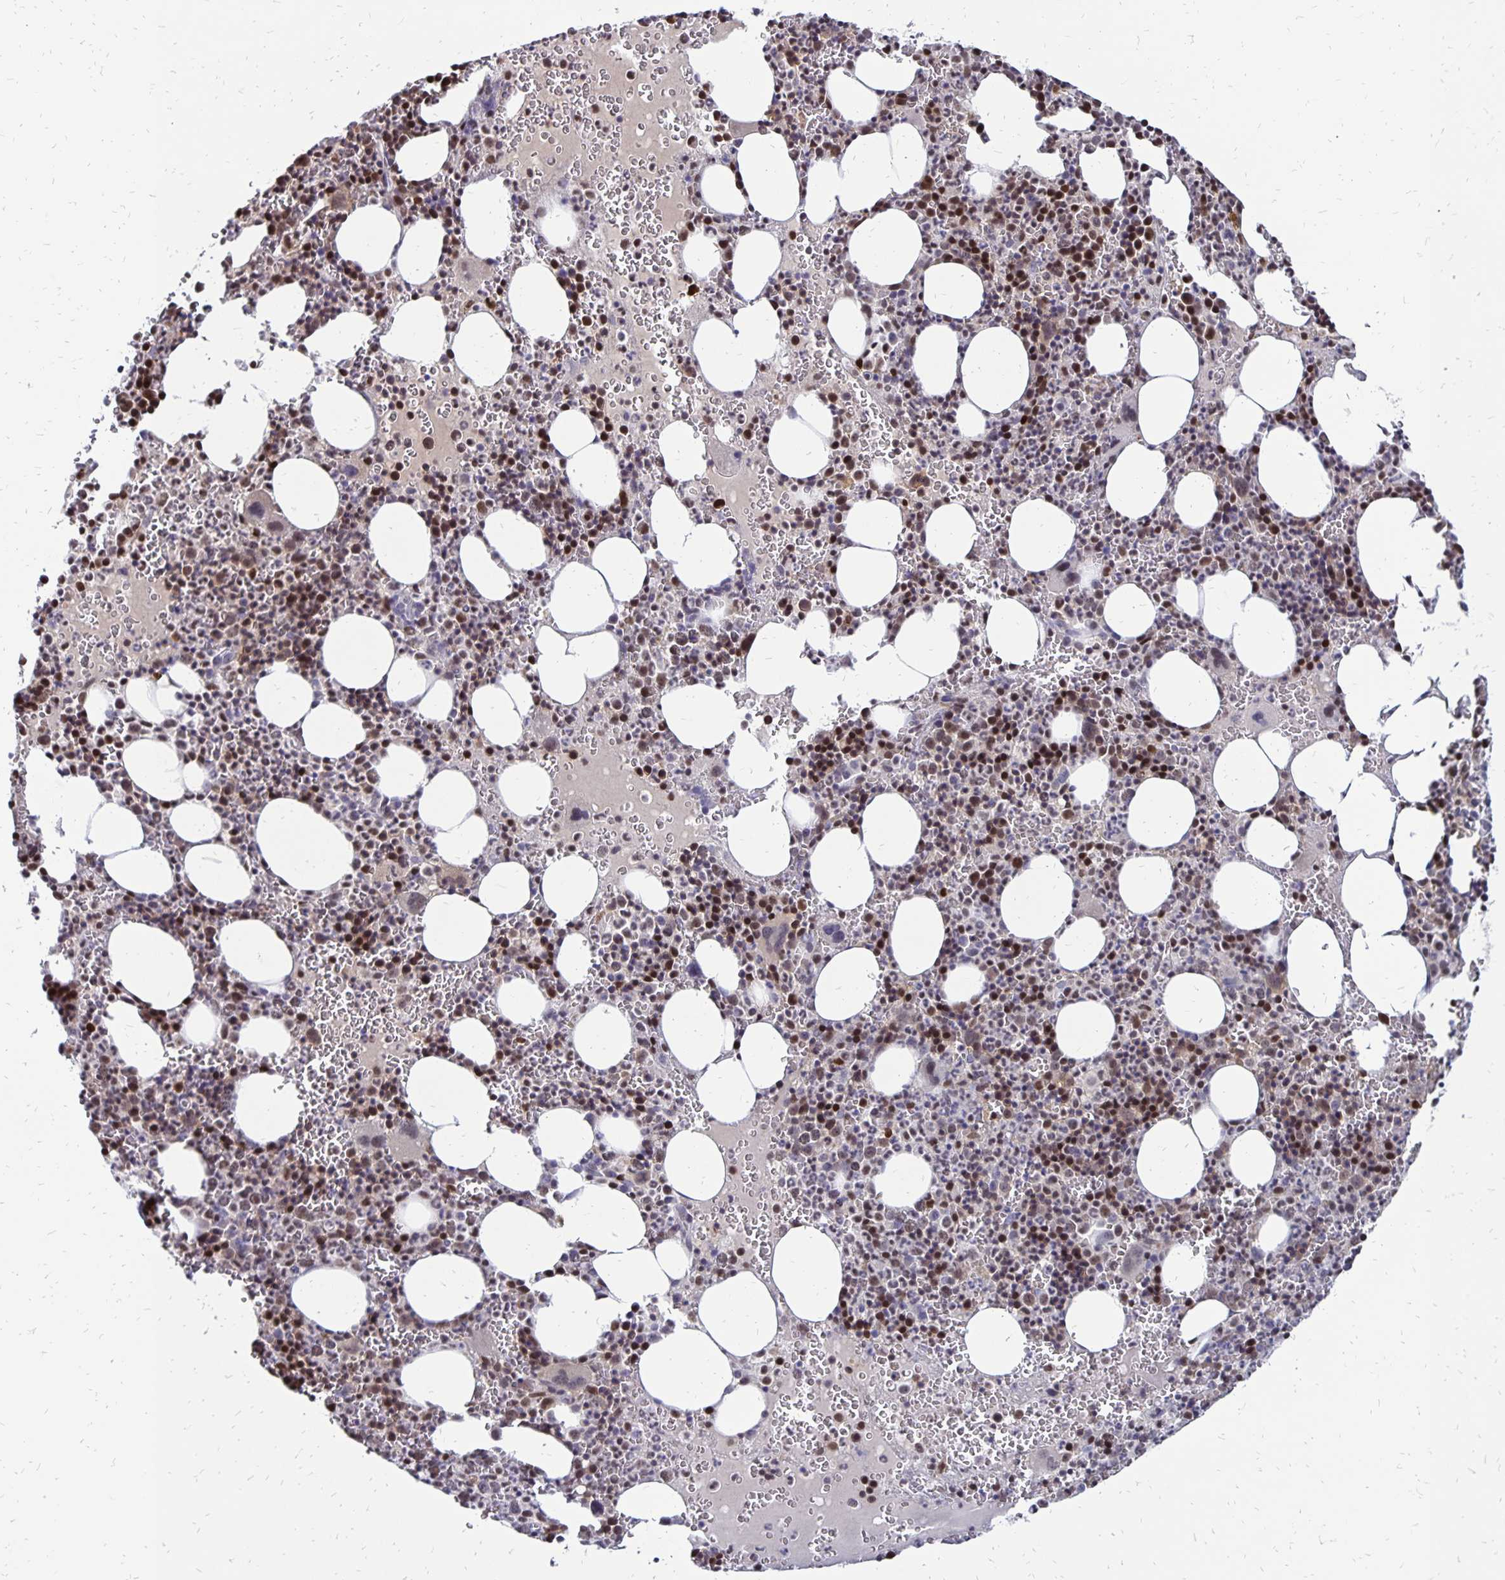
{"staining": {"intensity": "moderate", "quantity": "25%-75%", "location": "nuclear"}, "tissue": "bone marrow", "cell_type": "Hematopoietic cells", "image_type": "normal", "snomed": [{"axis": "morphology", "description": "Normal tissue, NOS"}, {"axis": "topography", "description": "Bone marrow"}], "caption": "Normal bone marrow reveals moderate nuclear expression in about 25%-75% of hematopoietic cells The protein of interest is shown in brown color, while the nuclei are stained blue..", "gene": "DCK", "patient": {"sex": "male", "age": 63}}